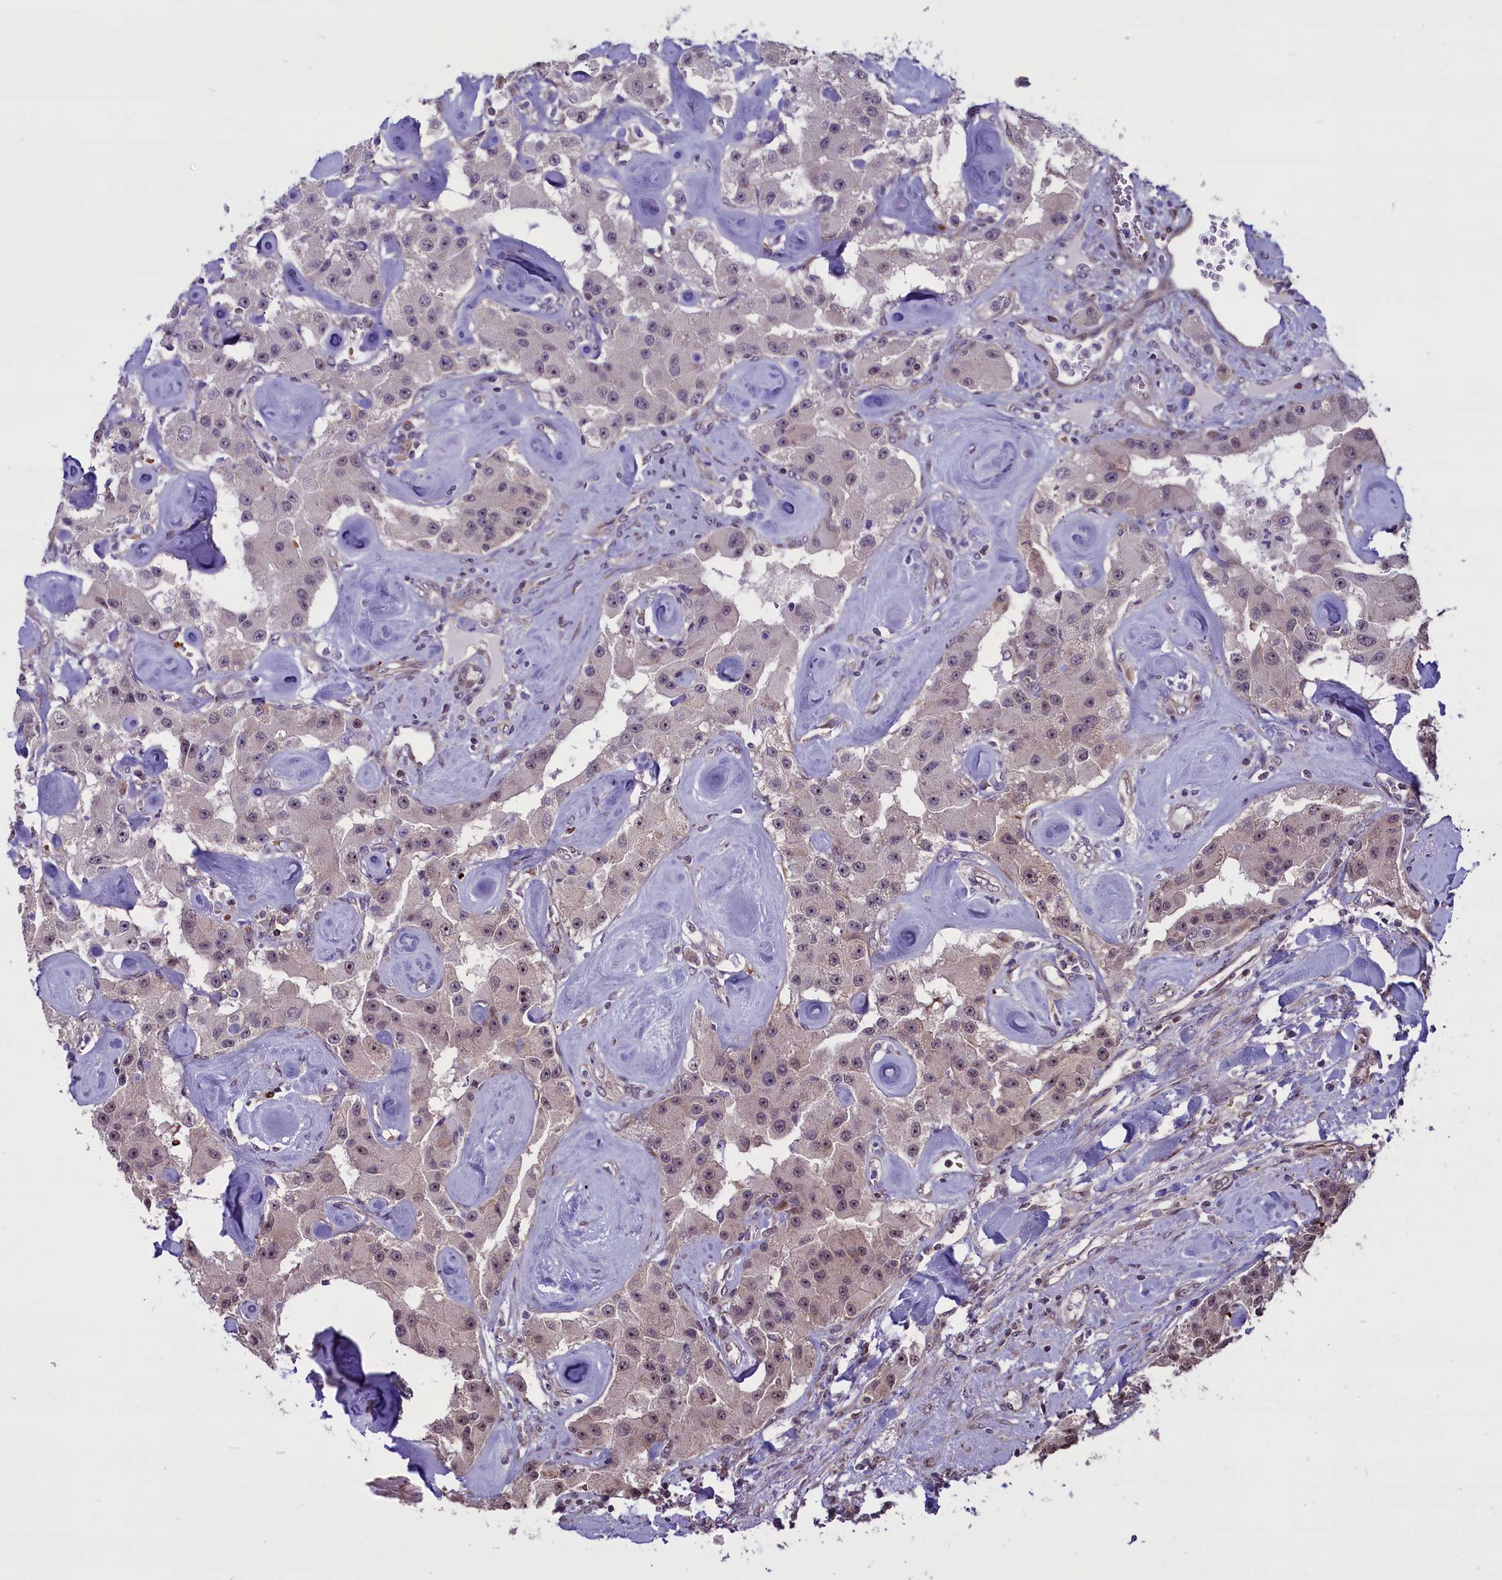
{"staining": {"intensity": "moderate", "quantity": "<25%", "location": "nuclear"}, "tissue": "carcinoid", "cell_type": "Tumor cells", "image_type": "cancer", "snomed": [{"axis": "morphology", "description": "Carcinoid, malignant, NOS"}, {"axis": "topography", "description": "Pancreas"}], "caption": "Protein expression analysis of human carcinoid reveals moderate nuclear expression in approximately <25% of tumor cells.", "gene": "SHFL", "patient": {"sex": "male", "age": 41}}